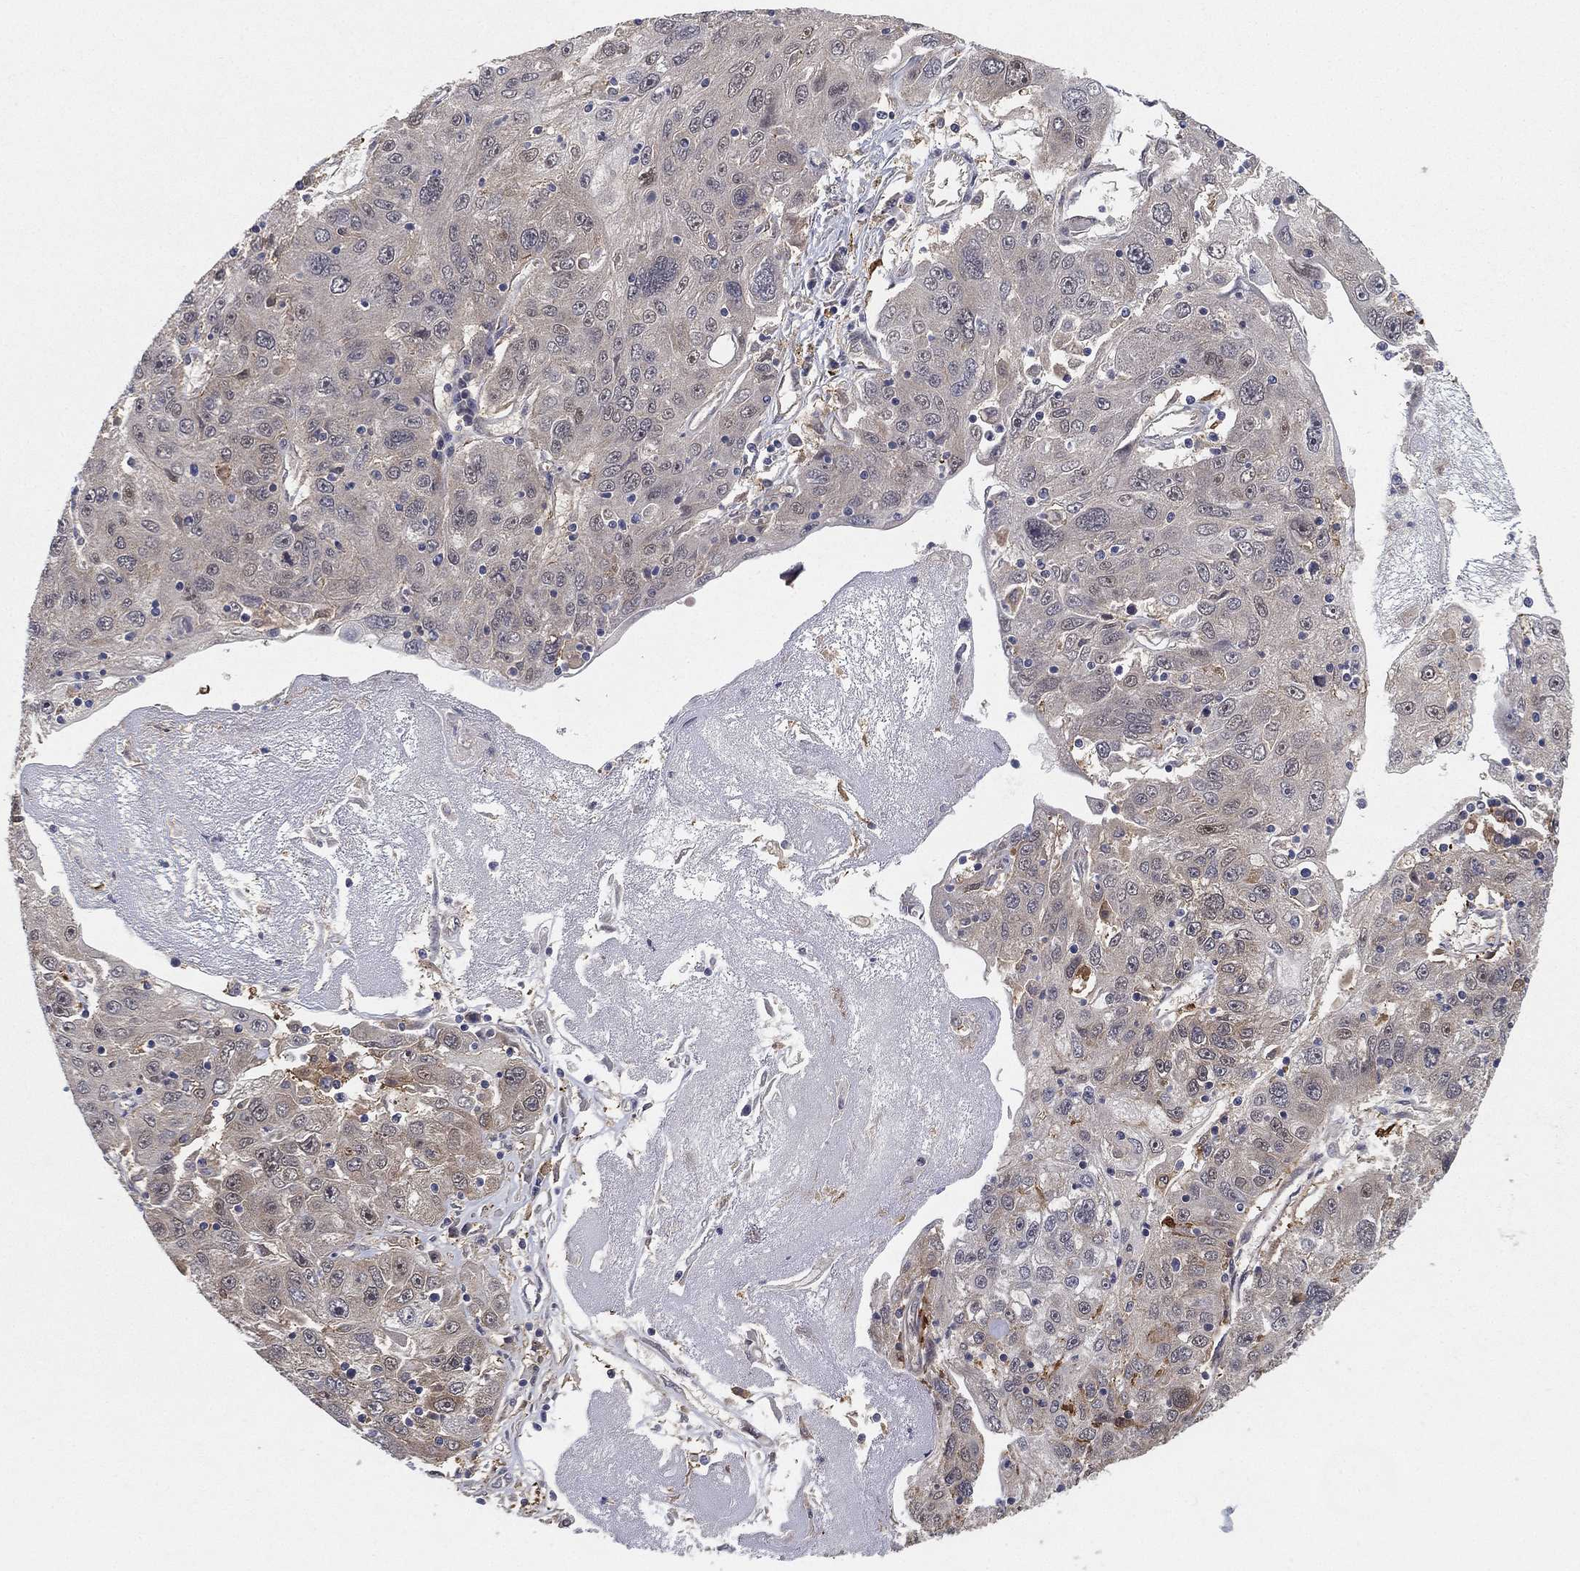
{"staining": {"intensity": "weak", "quantity": "25%-75%", "location": "cytoplasmic/membranous"}, "tissue": "stomach cancer", "cell_type": "Tumor cells", "image_type": "cancer", "snomed": [{"axis": "morphology", "description": "Adenocarcinoma, NOS"}, {"axis": "topography", "description": "Stomach"}], "caption": "DAB immunohistochemical staining of adenocarcinoma (stomach) exhibits weak cytoplasmic/membranous protein expression in approximately 25%-75% of tumor cells.", "gene": "PSMG4", "patient": {"sex": "male", "age": 56}}